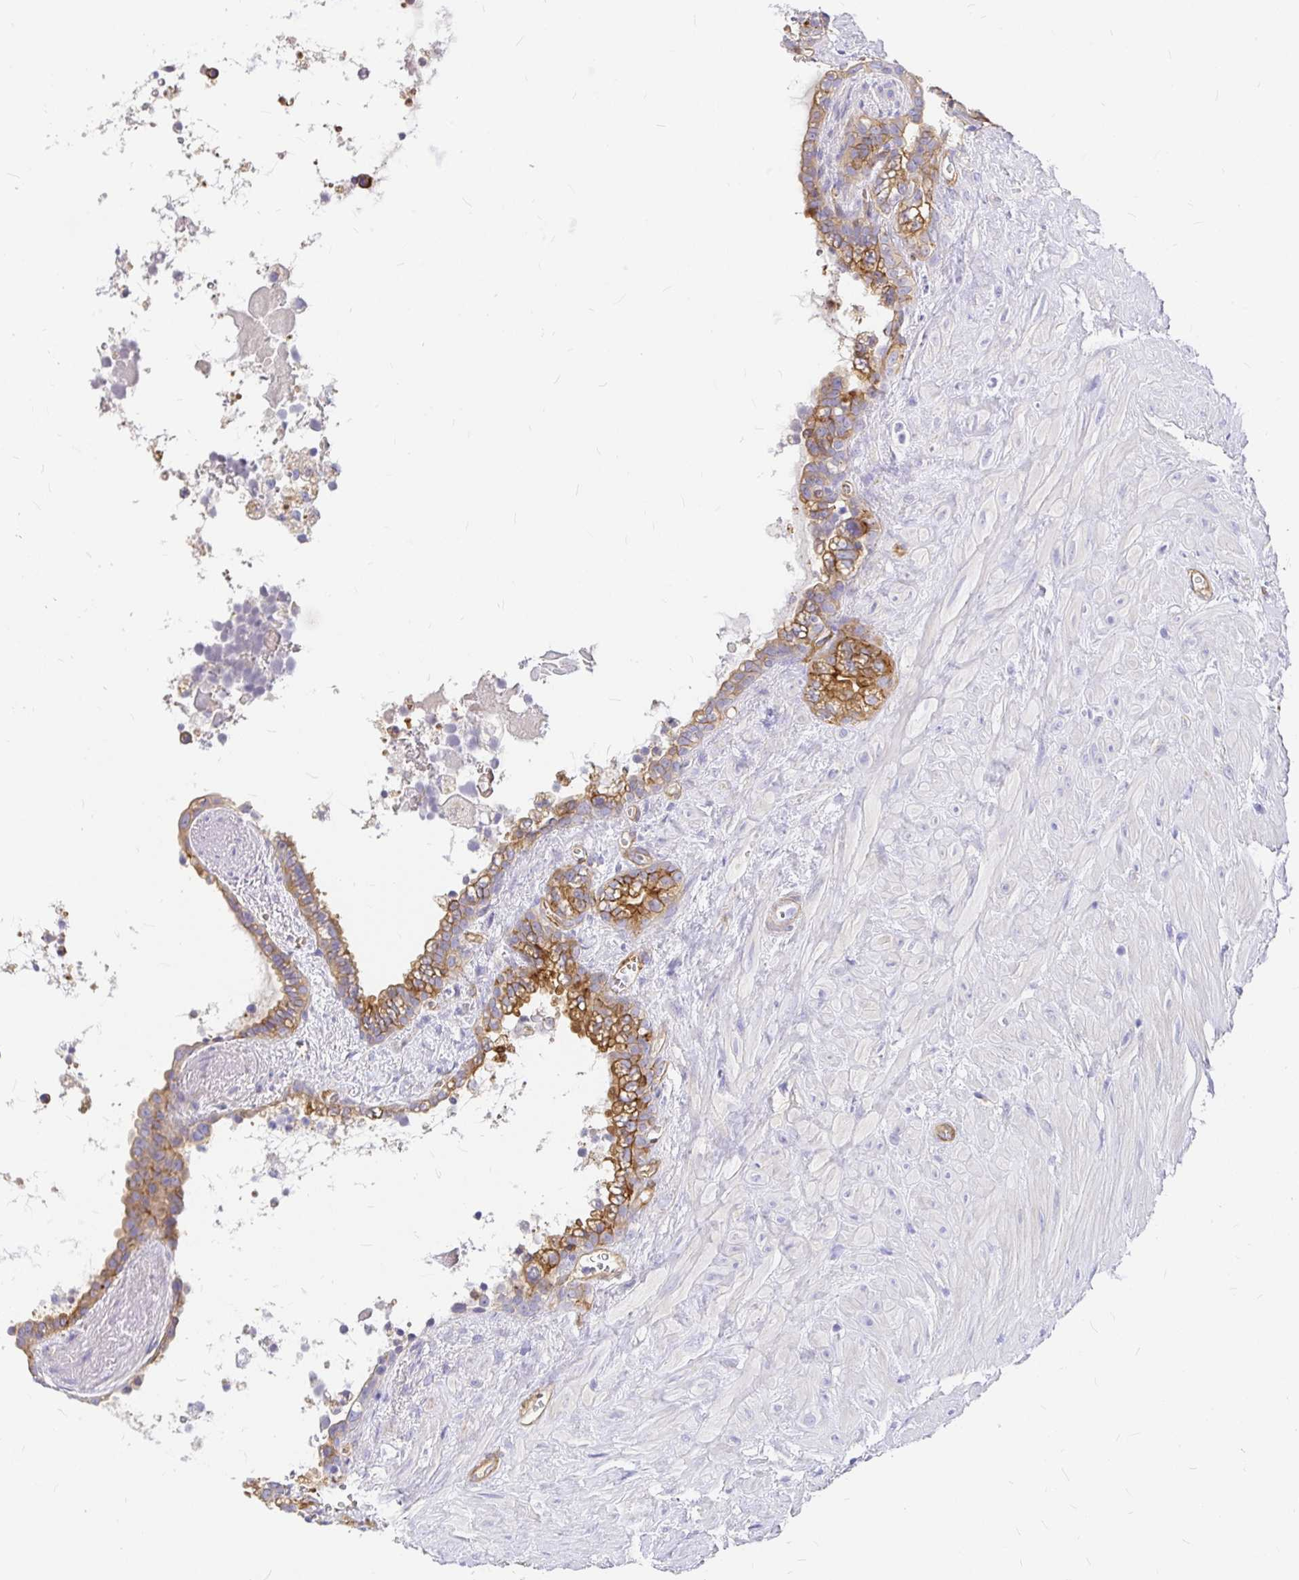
{"staining": {"intensity": "moderate", "quantity": ">75%", "location": "cytoplasmic/membranous"}, "tissue": "seminal vesicle", "cell_type": "Glandular cells", "image_type": "normal", "snomed": [{"axis": "morphology", "description": "Normal tissue, NOS"}, {"axis": "topography", "description": "Seminal veicle"}], "caption": "Moderate cytoplasmic/membranous staining is identified in approximately >75% of glandular cells in benign seminal vesicle.", "gene": "MYO1B", "patient": {"sex": "male", "age": 76}}